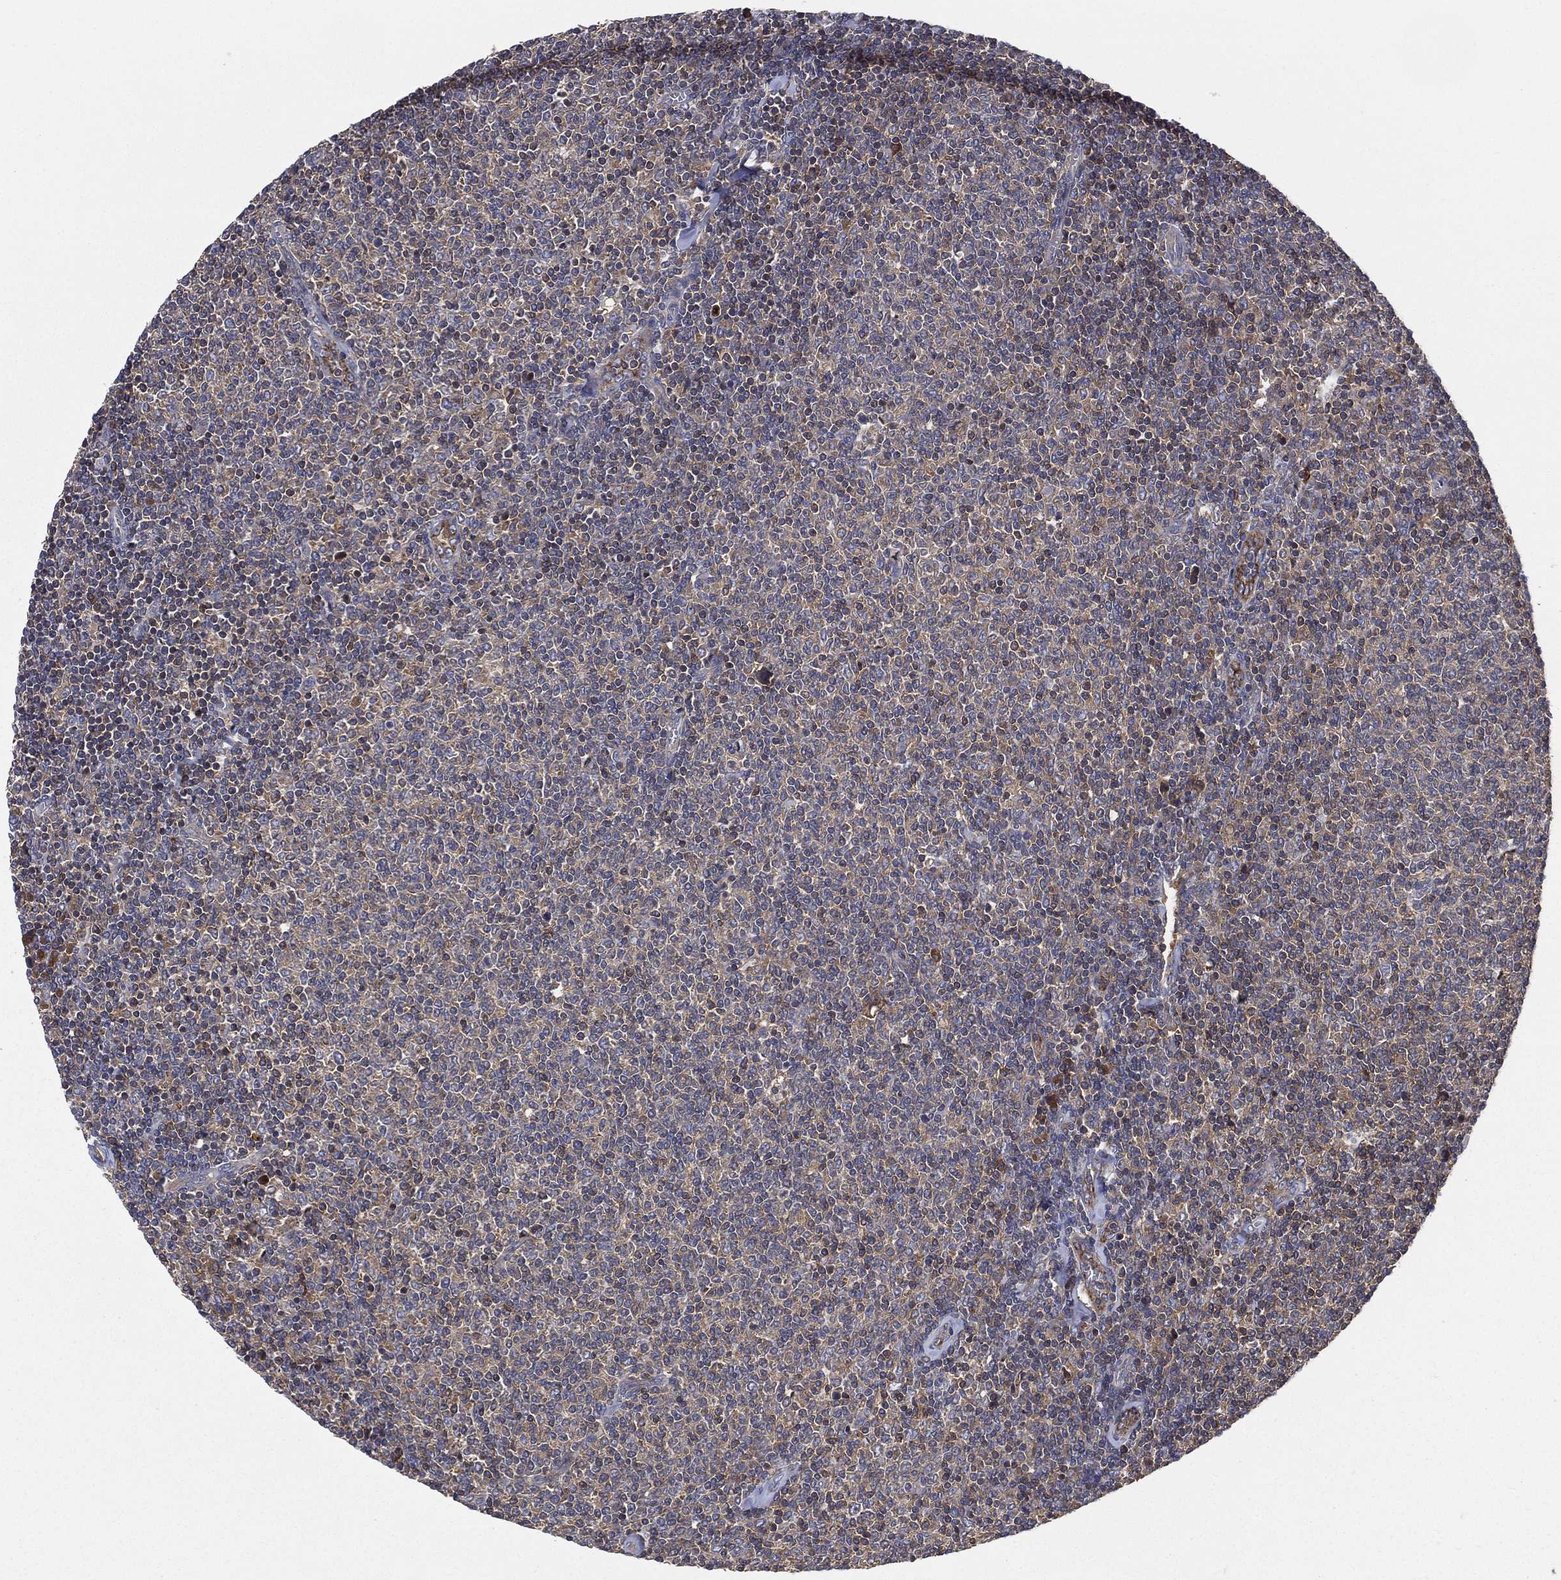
{"staining": {"intensity": "weak", "quantity": "25%-75%", "location": "cytoplasmic/membranous"}, "tissue": "lymphoma", "cell_type": "Tumor cells", "image_type": "cancer", "snomed": [{"axis": "morphology", "description": "Malignant lymphoma, non-Hodgkin's type, Low grade"}, {"axis": "topography", "description": "Lymph node"}], "caption": "Weak cytoplasmic/membranous positivity is identified in approximately 25%-75% of tumor cells in lymphoma.", "gene": "SMPD3", "patient": {"sex": "male", "age": 52}}